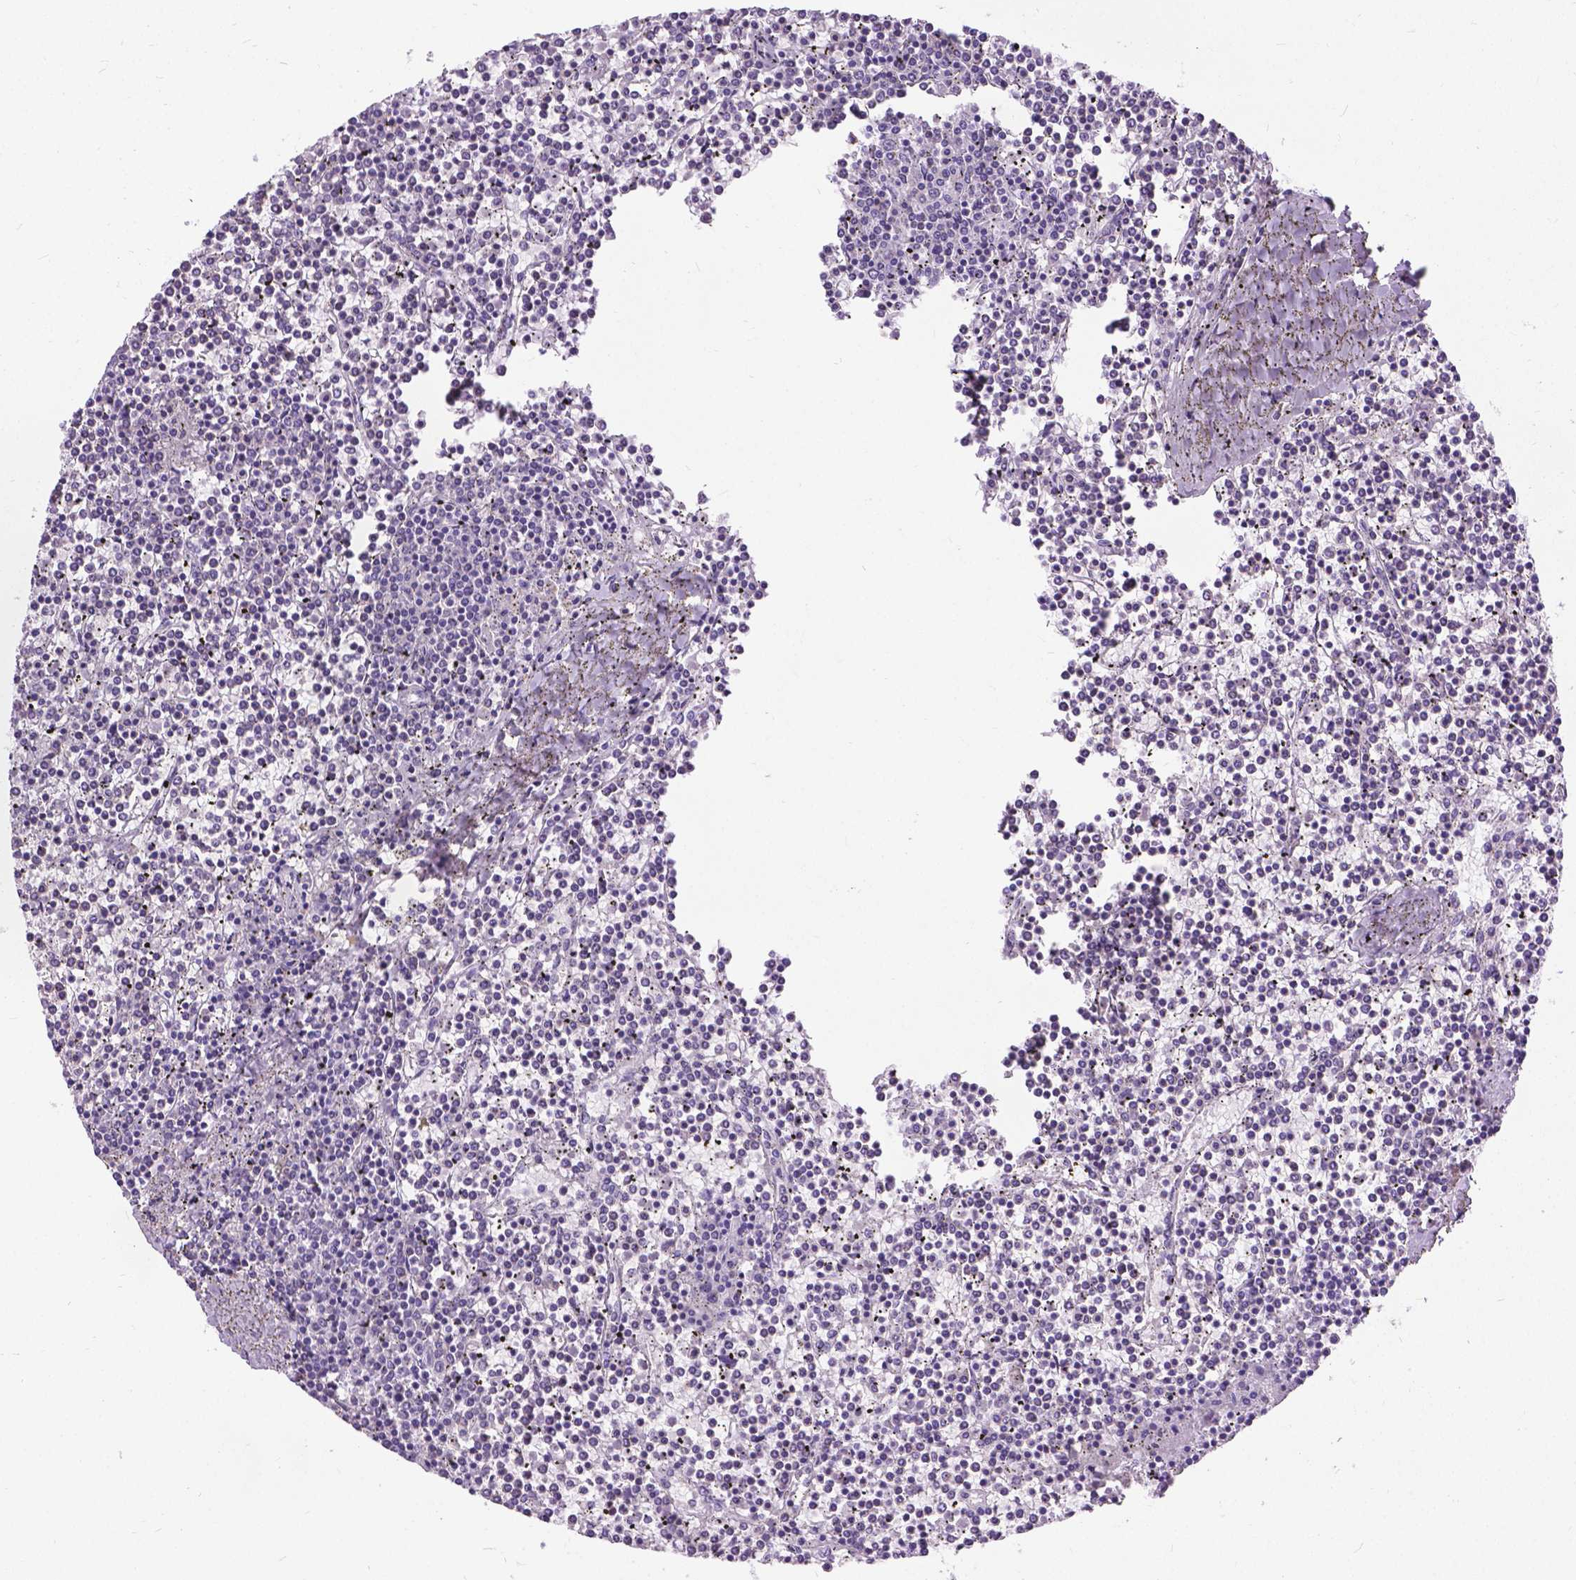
{"staining": {"intensity": "negative", "quantity": "none", "location": "none"}, "tissue": "lymphoma", "cell_type": "Tumor cells", "image_type": "cancer", "snomed": [{"axis": "morphology", "description": "Malignant lymphoma, non-Hodgkin's type, Low grade"}, {"axis": "topography", "description": "Spleen"}], "caption": "This is an IHC photomicrograph of malignant lymphoma, non-Hodgkin's type (low-grade). There is no staining in tumor cells.", "gene": "PROB1", "patient": {"sex": "female", "age": 19}}